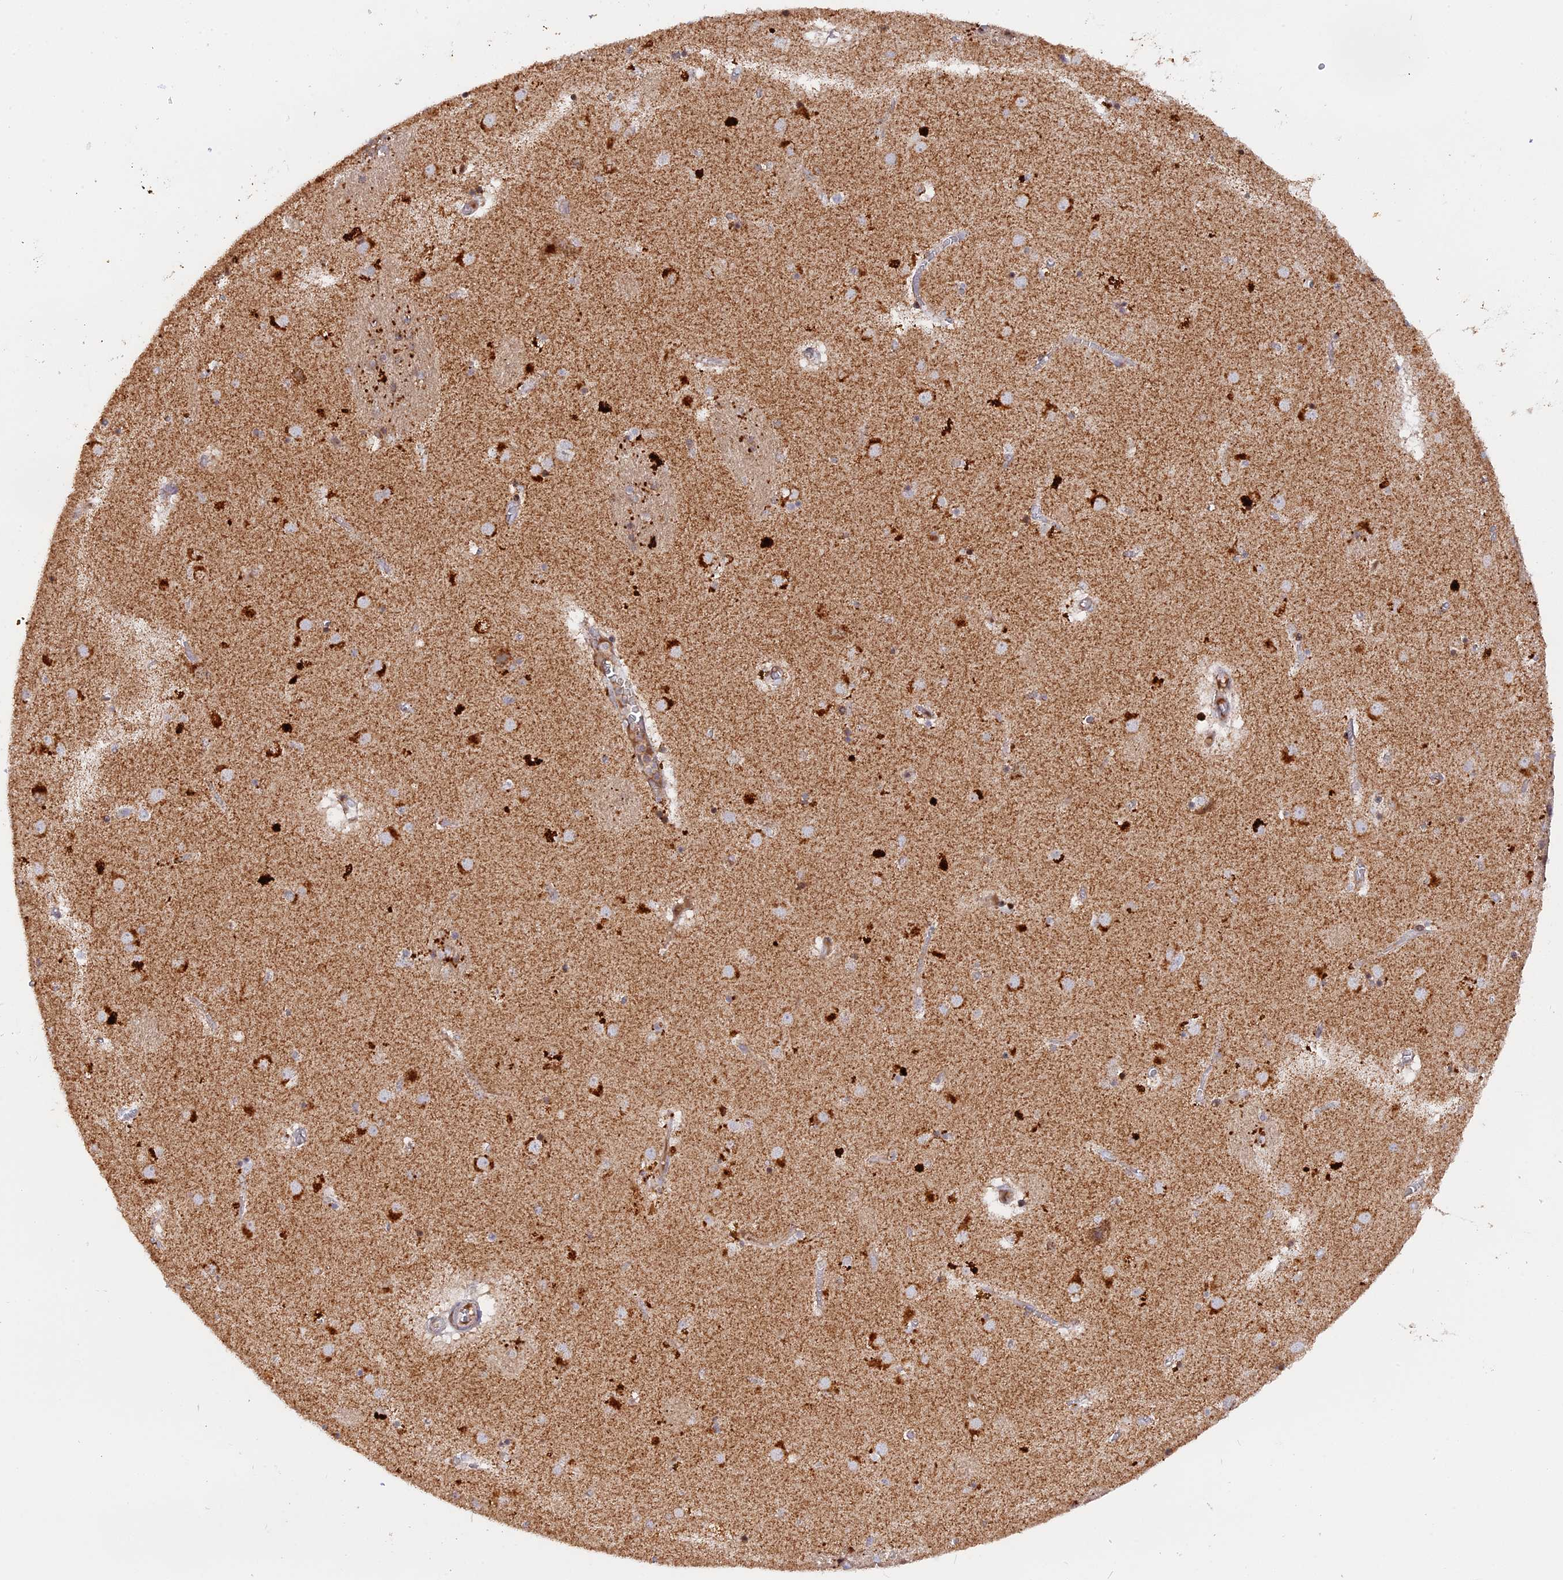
{"staining": {"intensity": "negative", "quantity": "none", "location": "none"}, "tissue": "caudate", "cell_type": "Glial cells", "image_type": "normal", "snomed": [{"axis": "morphology", "description": "Normal tissue, NOS"}, {"axis": "topography", "description": "Lateral ventricle wall"}], "caption": "The micrograph exhibits no significant positivity in glial cells of caudate.", "gene": "MPV17L", "patient": {"sex": "male", "age": 70}}